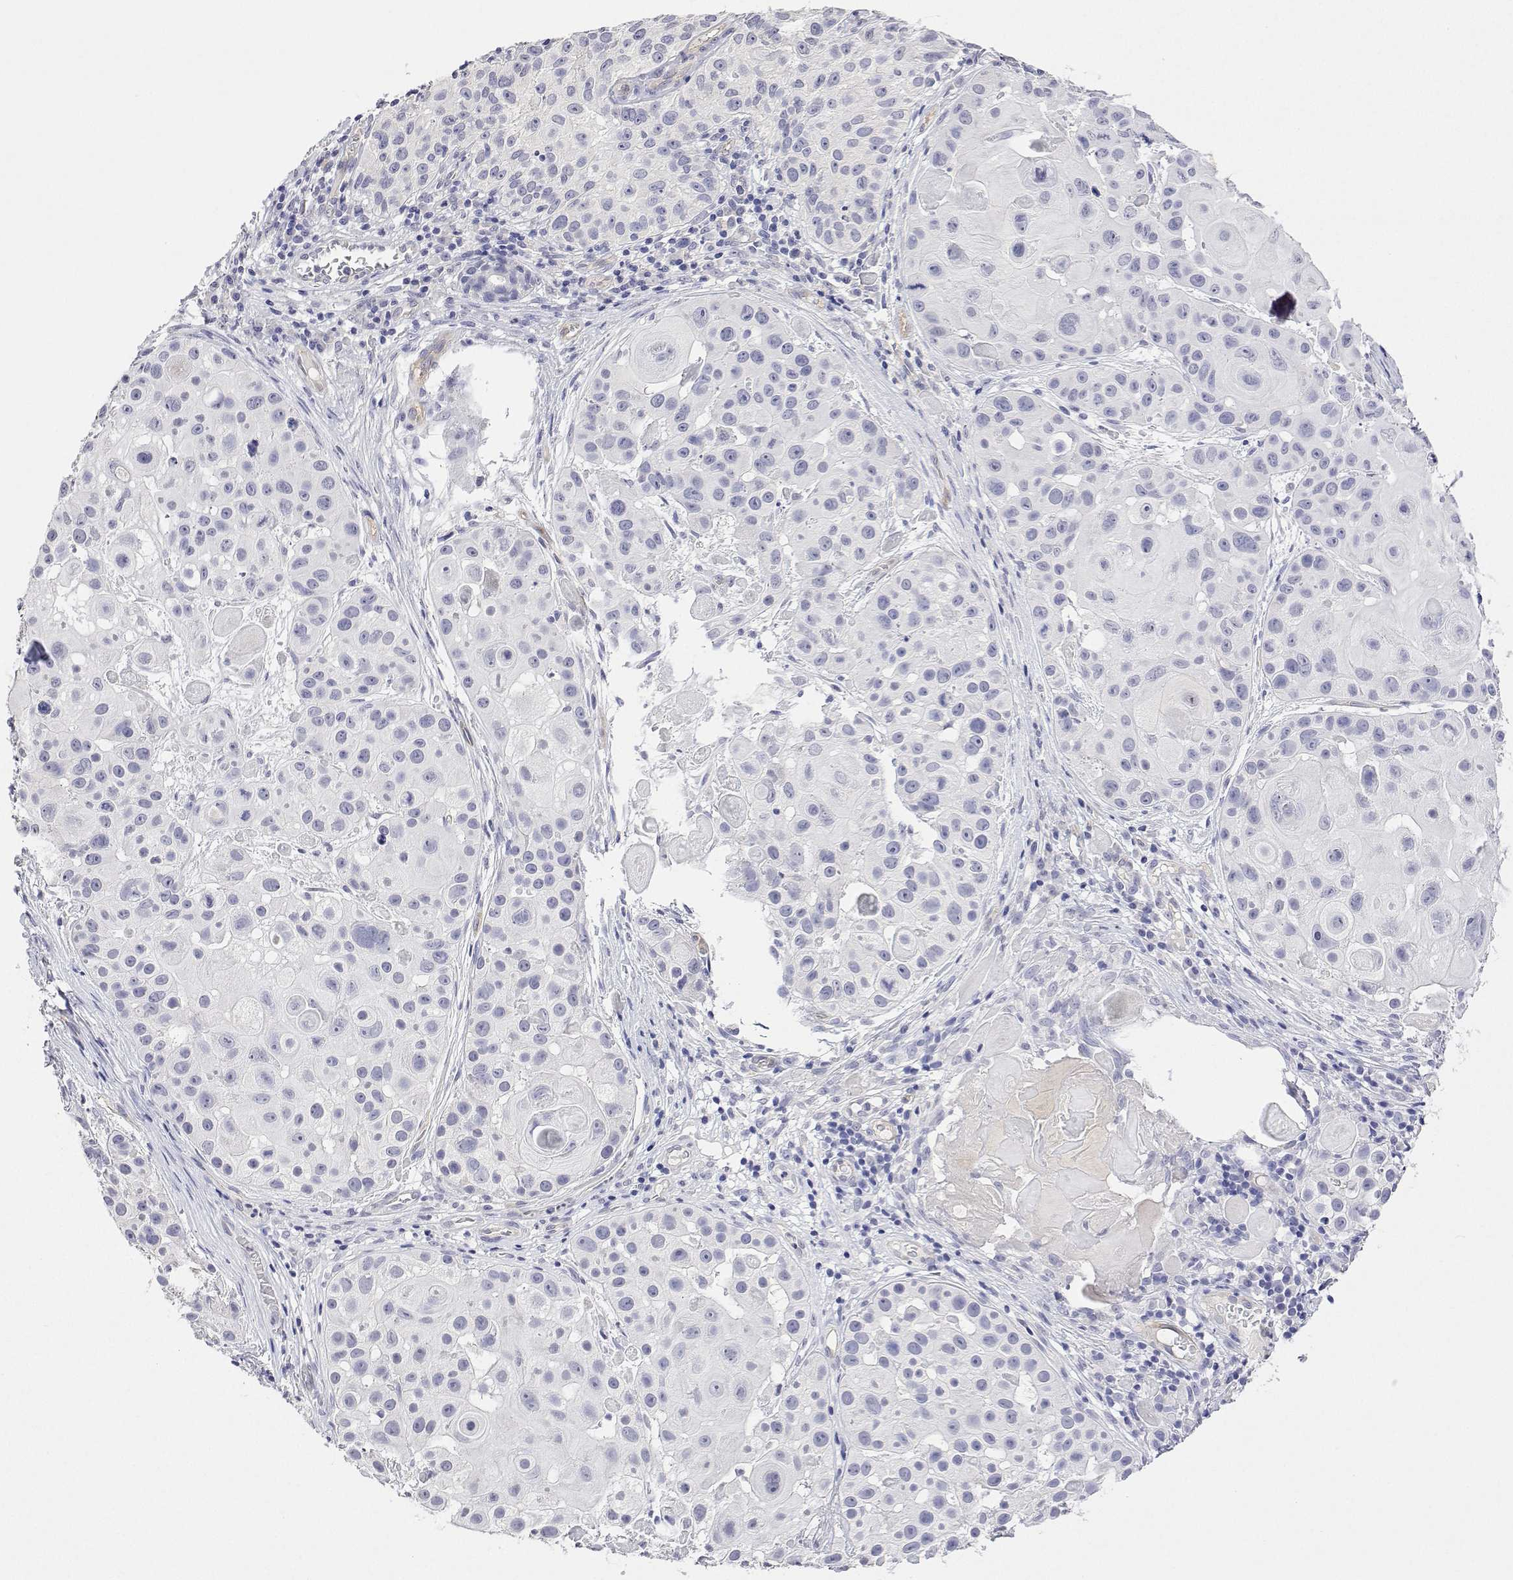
{"staining": {"intensity": "negative", "quantity": "none", "location": "none"}, "tissue": "skin cancer", "cell_type": "Tumor cells", "image_type": "cancer", "snomed": [{"axis": "morphology", "description": "Squamous cell carcinoma, NOS"}, {"axis": "topography", "description": "Skin"}], "caption": "Immunohistochemistry photomicrograph of human skin cancer stained for a protein (brown), which shows no positivity in tumor cells. The staining is performed using DAB (3,3'-diaminobenzidine) brown chromogen with nuclei counter-stained in using hematoxylin.", "gene": "PLCB1", "patient": {"sex": "male", "age": 92}}